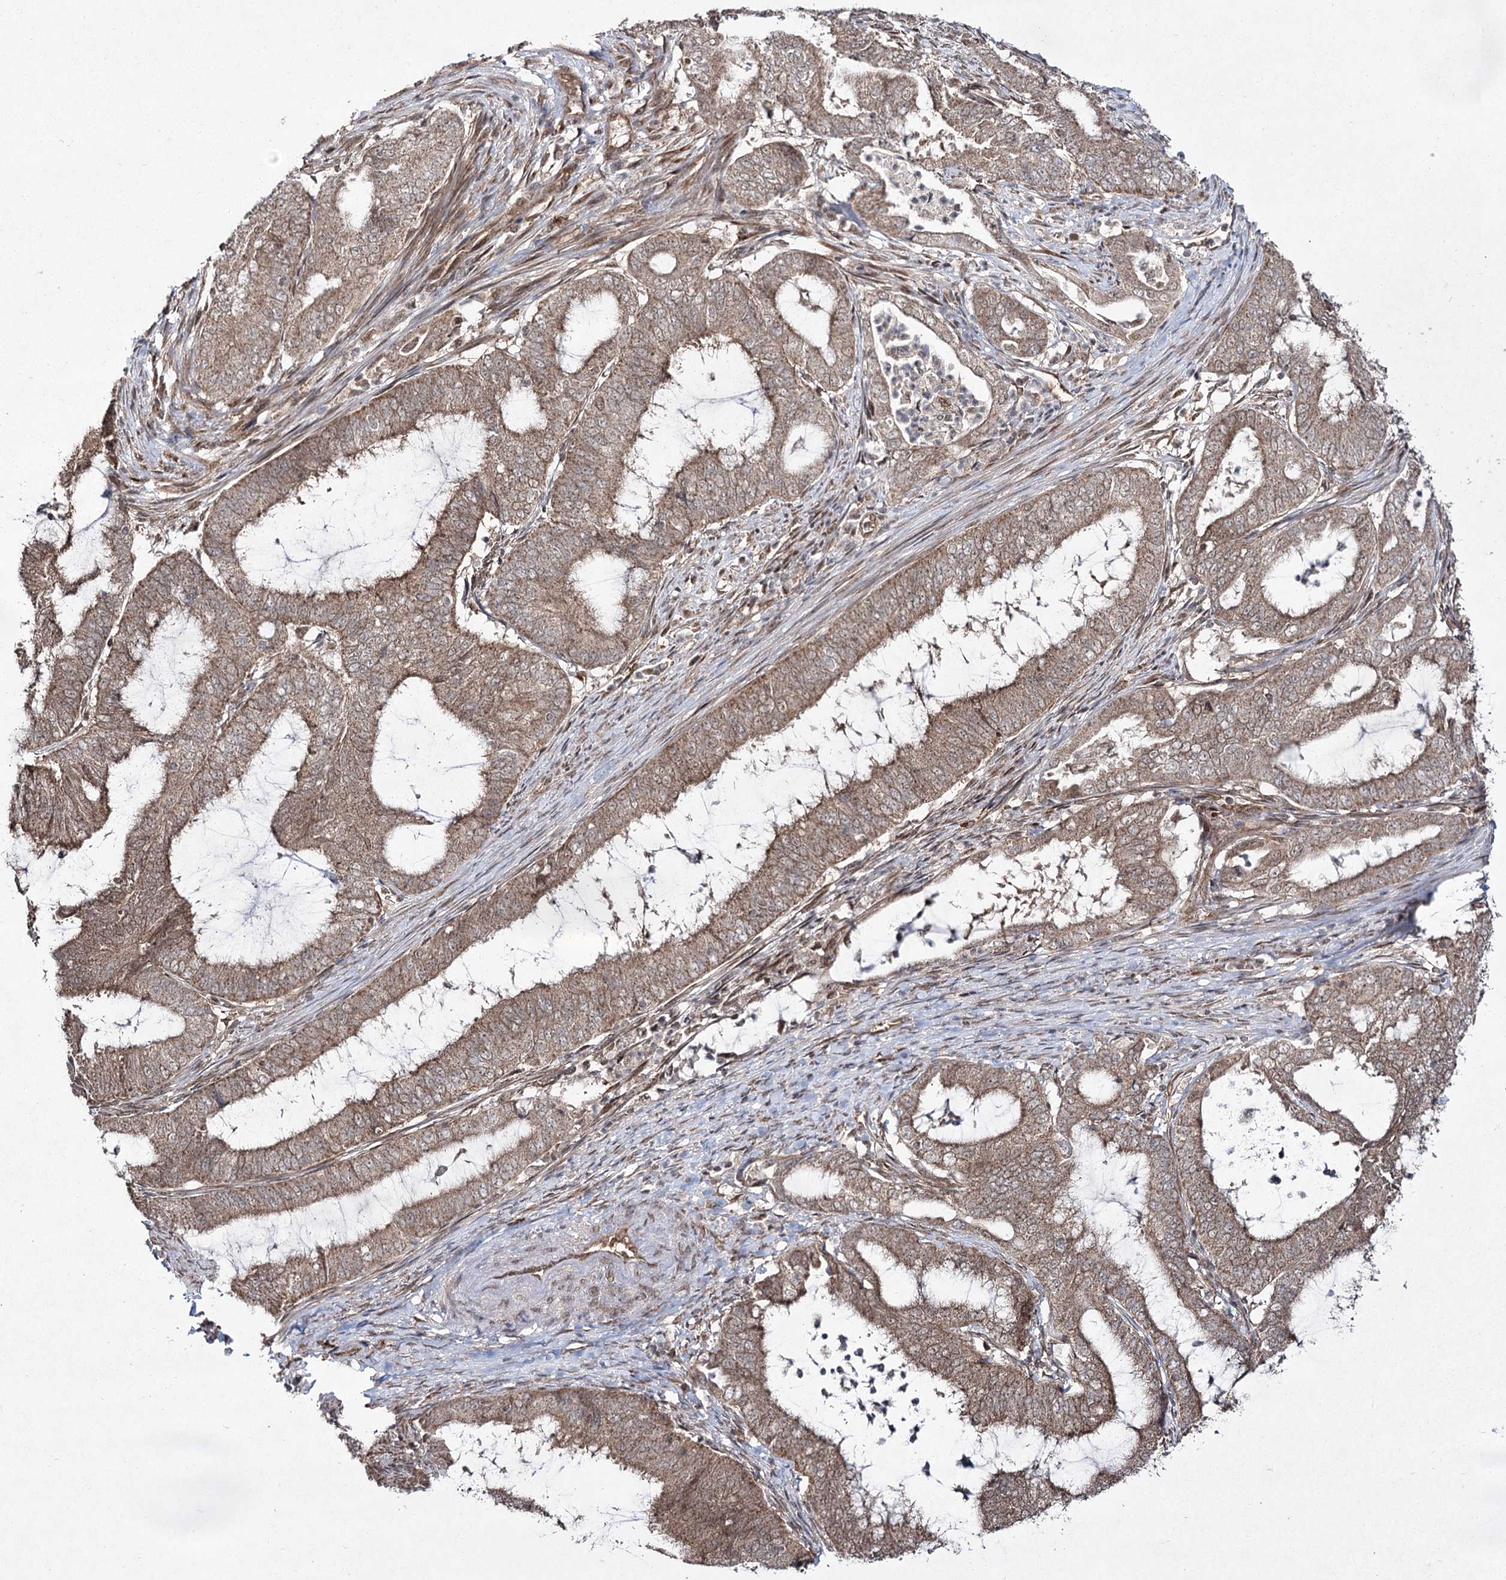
{"staining": {"intensity": "moderate", "quantity": ">75%", "location": "cytoplasmic/membranous"}, "tissue": "endometrial cancer", "cell_type": "Tumor cells", "image_type": "cancer", "snomed": [{"axis": "morphology", "description": "Adenocarcinoma, NOS"}, {"axis": "topography", "description": "Endometrium"}], "caption": "Human adenocarcinoma (endometrial) stained with a brown dye reveals moderate cytoplasmic/membranous positive positivity in approximately >75% of tumor cells.", "gene": "TRNT1", "patient": {"sex": "female", "age": 51}}